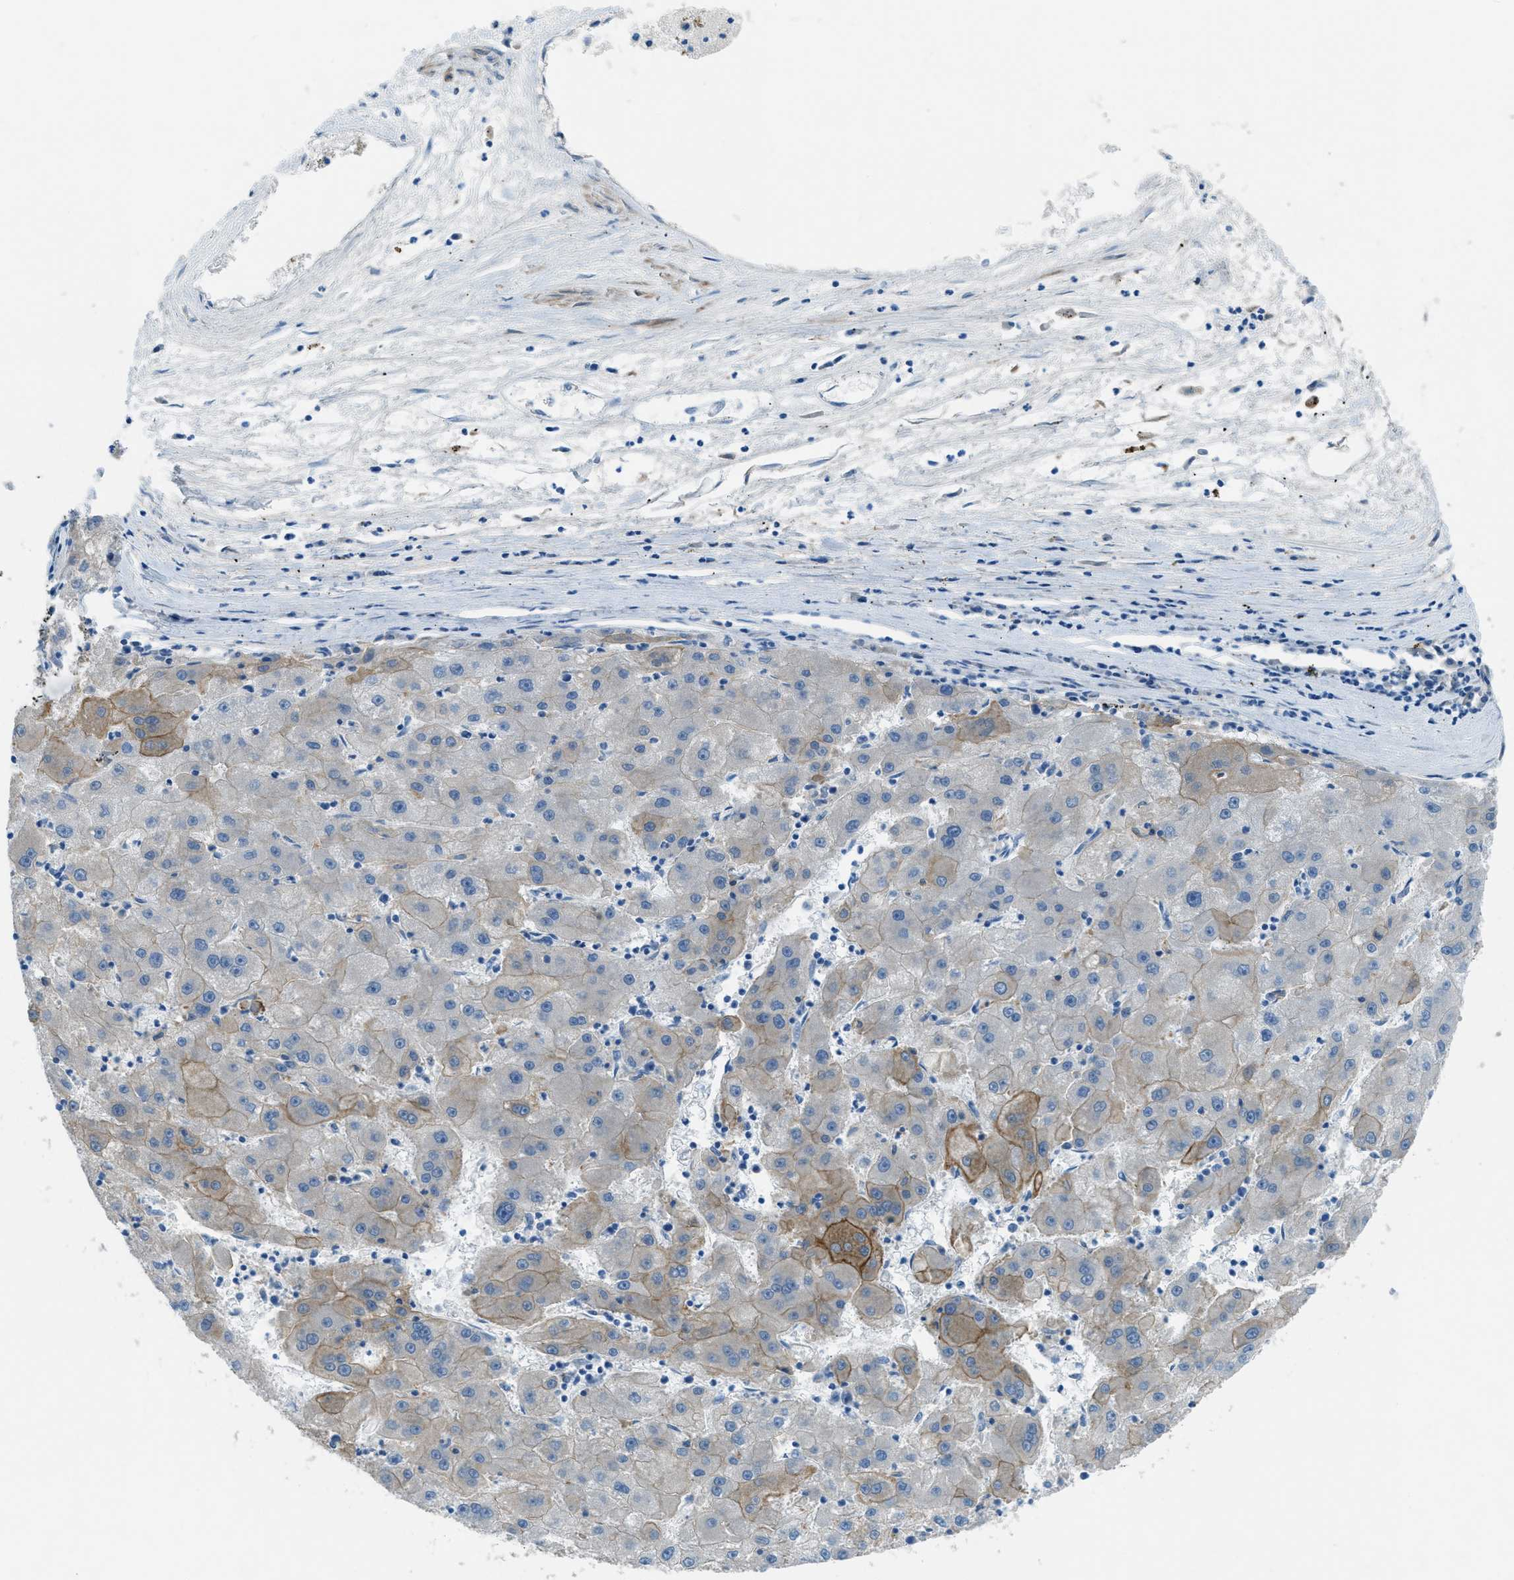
{"staining": {"intensity": "weak", "quantity": "<25%", "location": "cytoplasmic/membranous"}, "tissue": "liver cancer", "cell_type": "Tumor cells", "image_type": "cancer", "snomed": [{"axis": "morphology", "description": "Carcinoma, Hepatocellular, NOS"}, {"axis": "topography", "description": "Liver"}], "caption": "Tumor cells are negative for protein expression in human hepatocellular carcinoma (liver).", "gene": "KLHL8", "patient": {"sex": "male", "age": 72}}